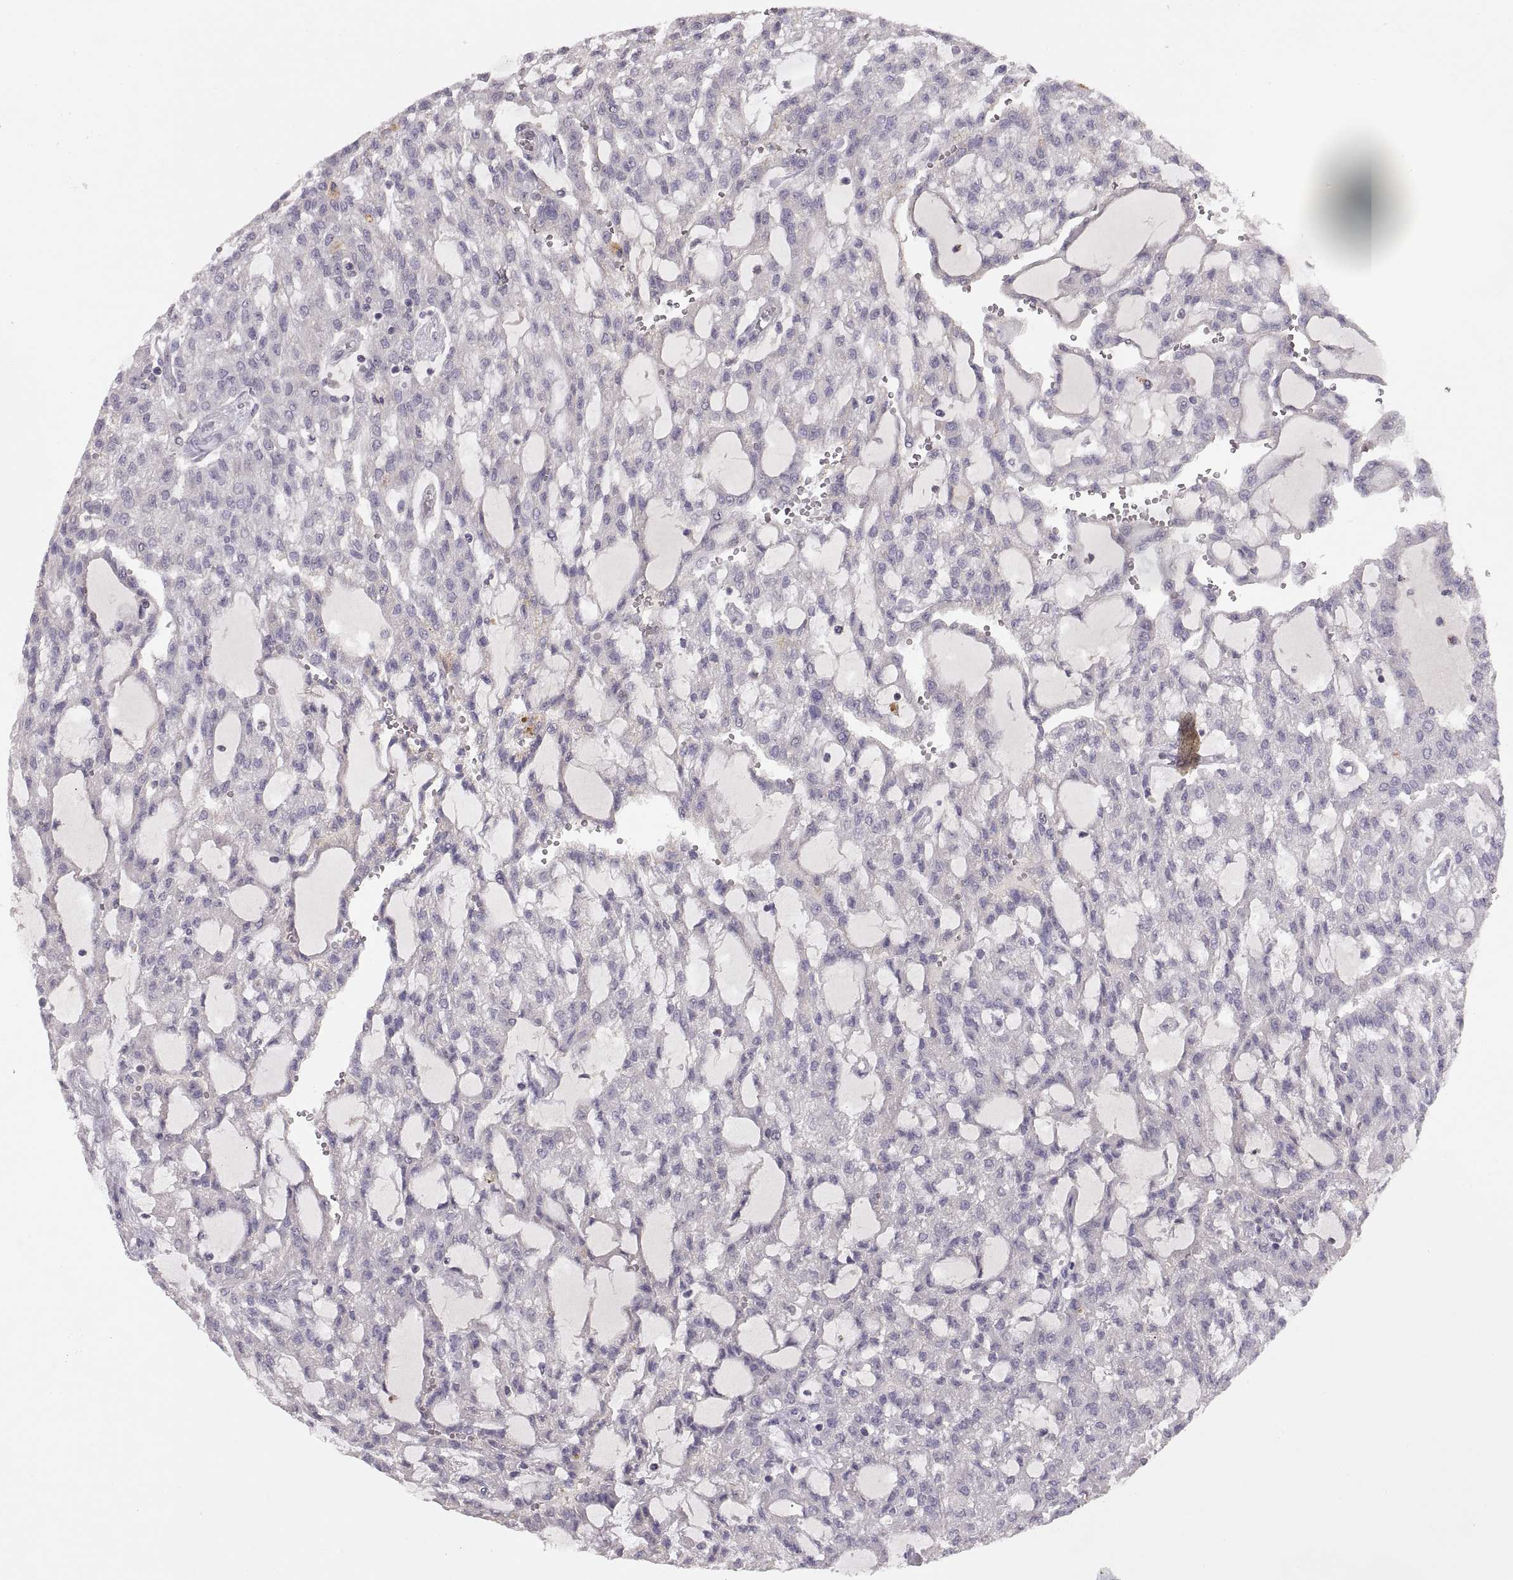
{"staining": {"intensity": "negative", "quantity": "none", "location": "none"}, "tissue": "renal cancer", "cell_type": "Tumor cells", "image_type": "cancer", "snomed": [{"axis": "morphology", "description": "Adenocarcinoma, NOS"}, {"axis": "topography", "description": "Kidney"}], "caption": "DAB (3,3'-diaminobenzidine) immunohistochemical staining of human renal adenocarcinoma demonstrates no significant expression in tumor cells.", "gene": "ADAM11", "patient": {"sex": "male", "age": 63}}